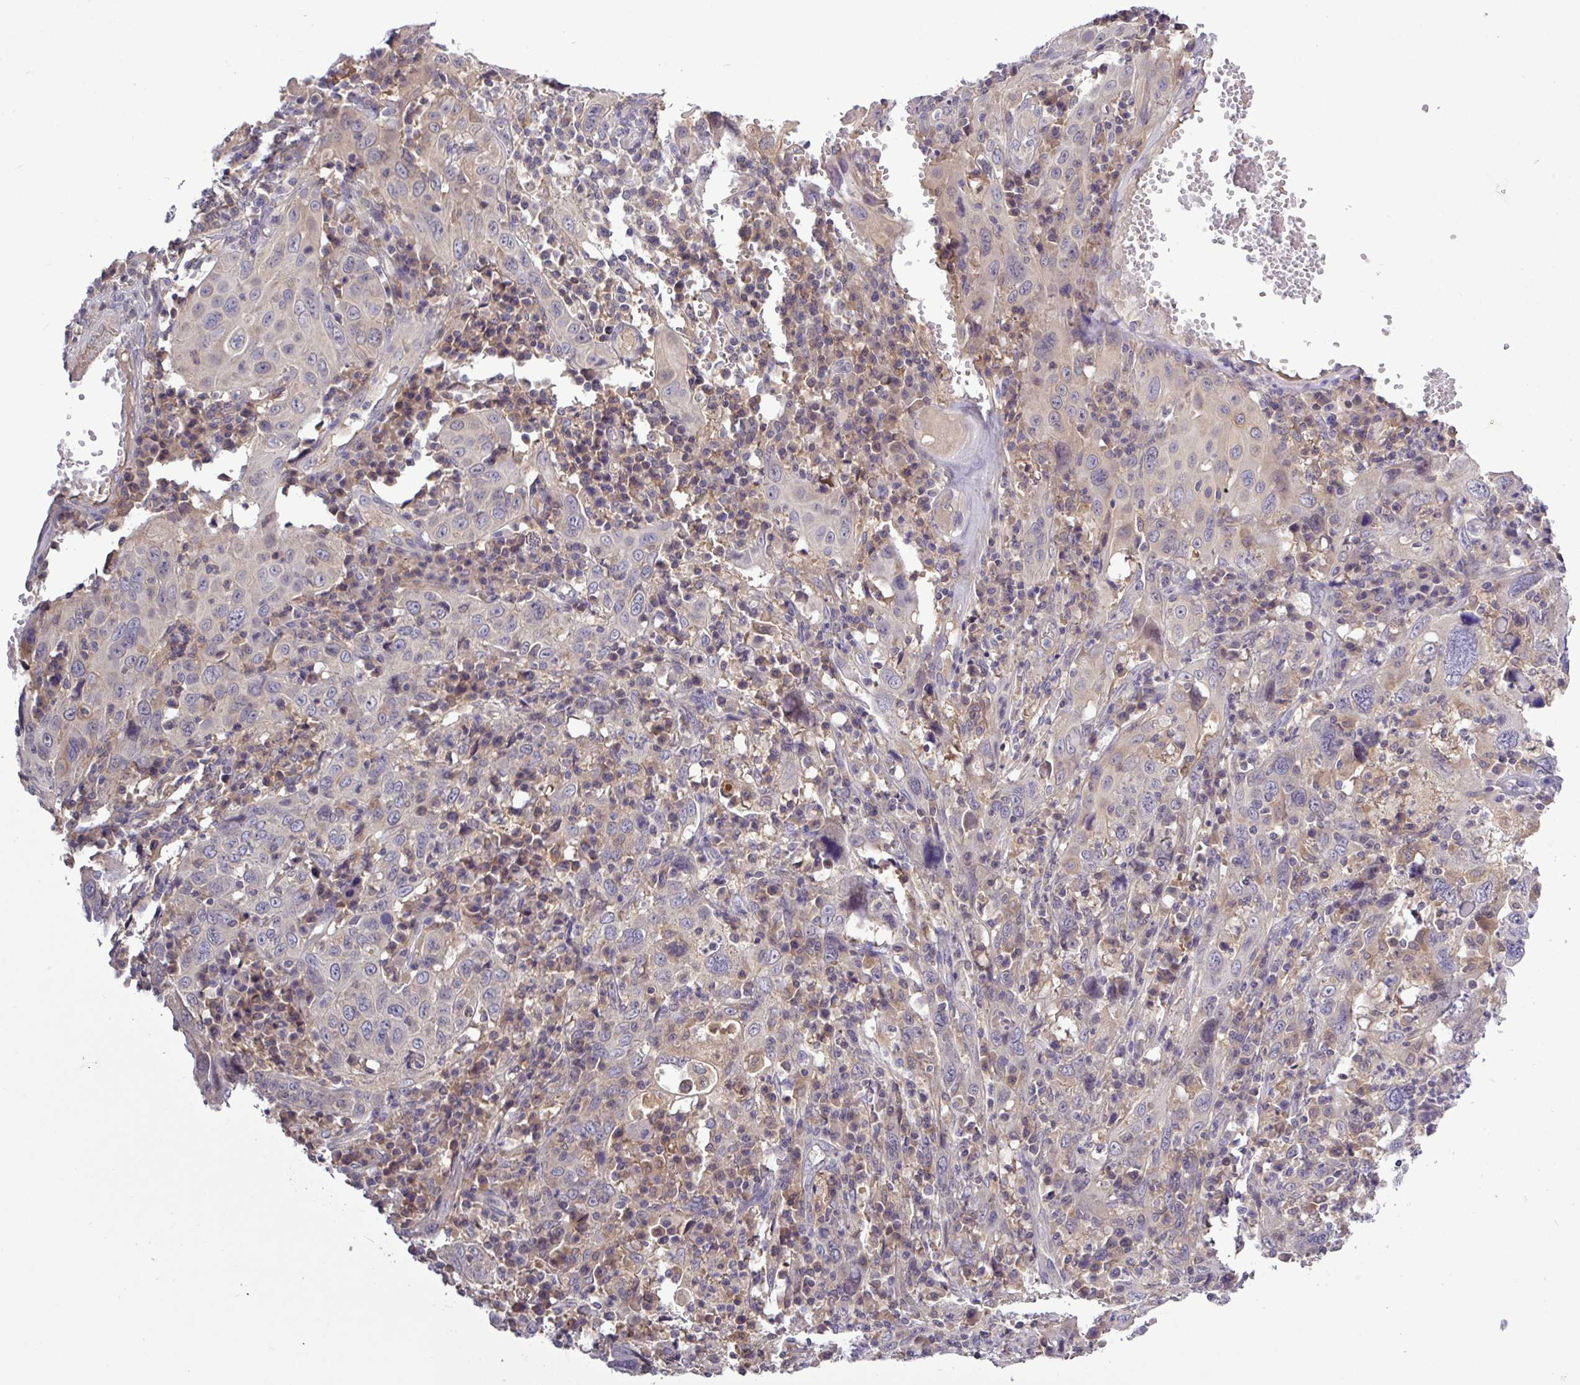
{"staining": {"intensity": "weak", "quantity": "<25%", "location": "cytoplasmic/membranous"}, "tissue": "cervical cancer", "cell_type": "Tumor cells", "image_type": "cancer", "snomed": [{"axis": "morphology", "description": "Squamous cell carcinoma, NOS"}, {"axis": "topography", "description": "Cervix"}], "caption": "Immunohistochemistry (IHC) photomicrograph of cervical cancer stained for a protein (brown), which demonstrates no staining in tumor cells. (DAB immunohistochemistry (IHC) visualized using brightfield microscopy, high magnification).", "gene": "TMEM62", "patient": {"sex": "female", "age": 46}}